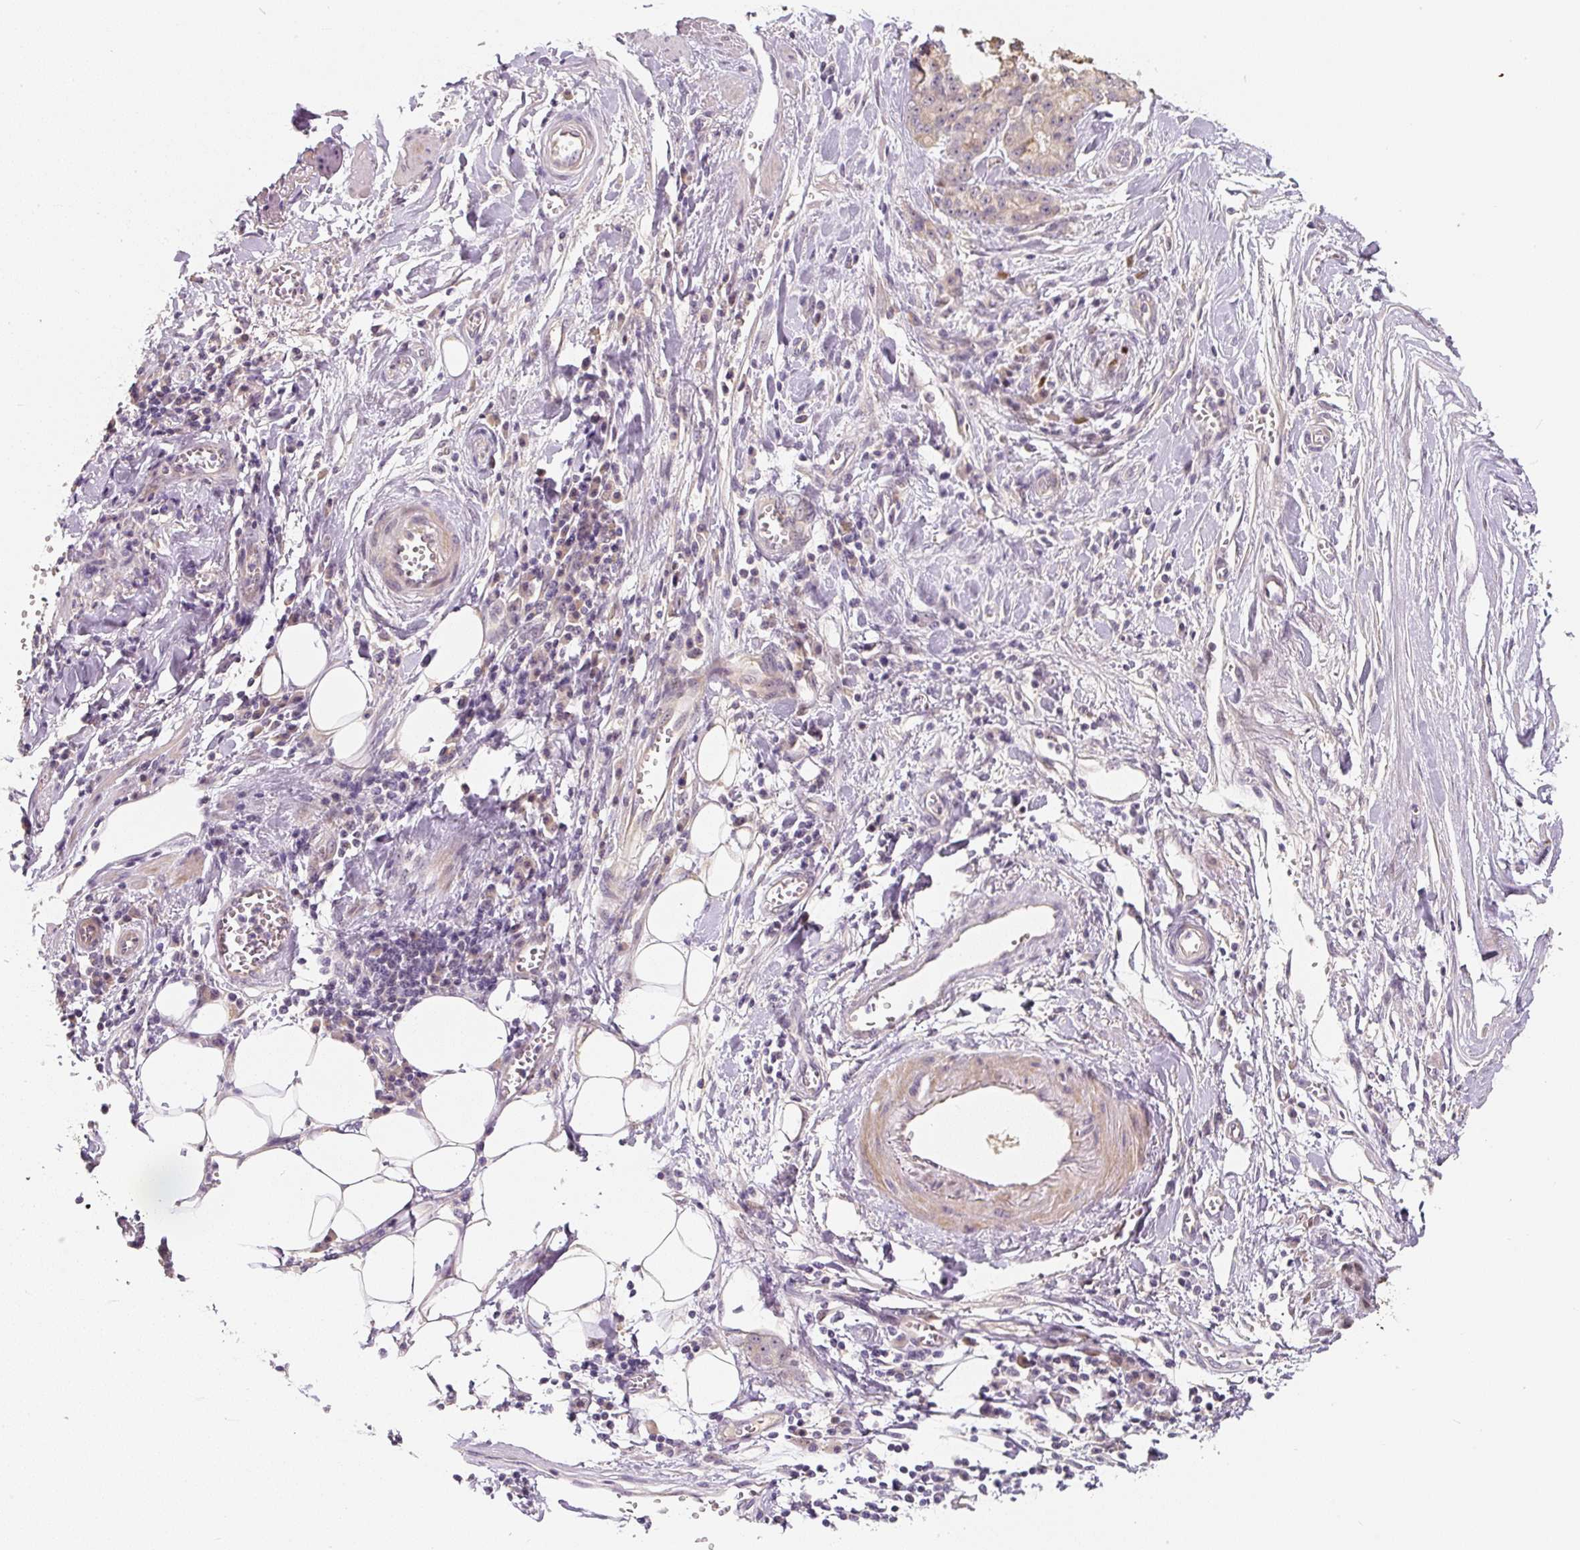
{"staining": {"intensity": "negative", "quantity": "none", "location": "none"}, "tissue": "pancreatic cancer", "cell_type": "Tumor cells", "image_type": "cancer", "snomed": [{"axis": "morphology", "description": "Adenocarcinoma, NOS"}, {"axis": "topography", "description": "Pancreas"}], "caption": "IHC of human adenocarcinoma (pancreatic) demonstrates no expression in tumor cells. (DAB immunohistochemistry (IHC) with hematoxylin counter stain).", "gene": "PWWP3B", "patient": {"sex": "female", "age": 73}}